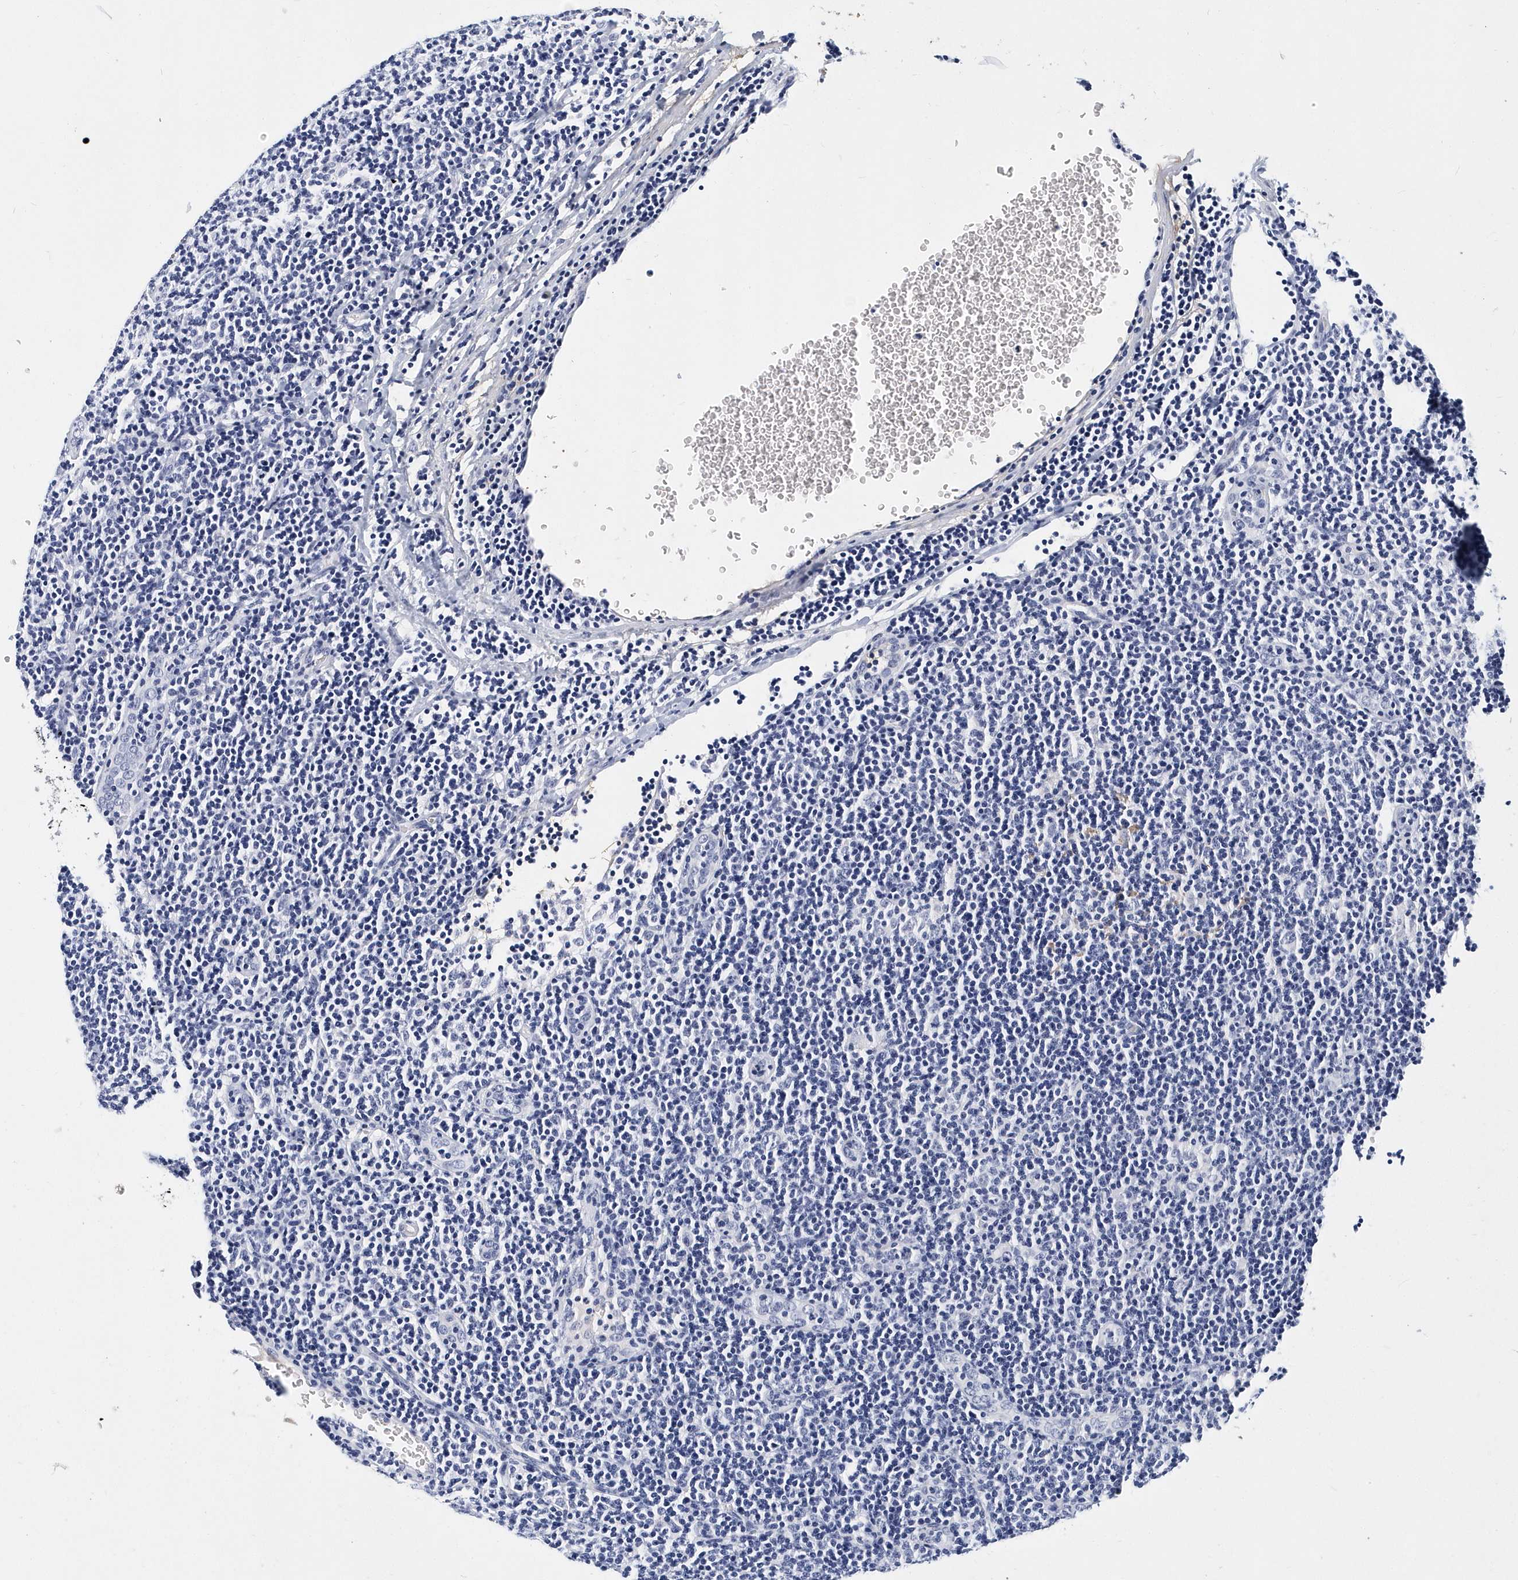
{"staining": {"intensity": "negative", "quantity": "none", "location": "none"}, "tissue": "lymphoma", "cell_type": "Tumor cells", "image_type": "cancer", "snomed": [{"axis": "morphology", "description": "Hodgkin's disease, NOS"}, {"axis": "topography", "description": "Lymph node"}], "caption": "Lymphoma was stained to show a protein in brown. There is no significant expression in tumor cells. The staining was performed using DAB (3,3'-diaminobenzidine) to visualize the protein expression in brown, while the nuclei were stained in blue with hematoxylin (Magnification: 20x).", "gene": "ITGA2B", "patient": {"sex": "female", "age": 57}}